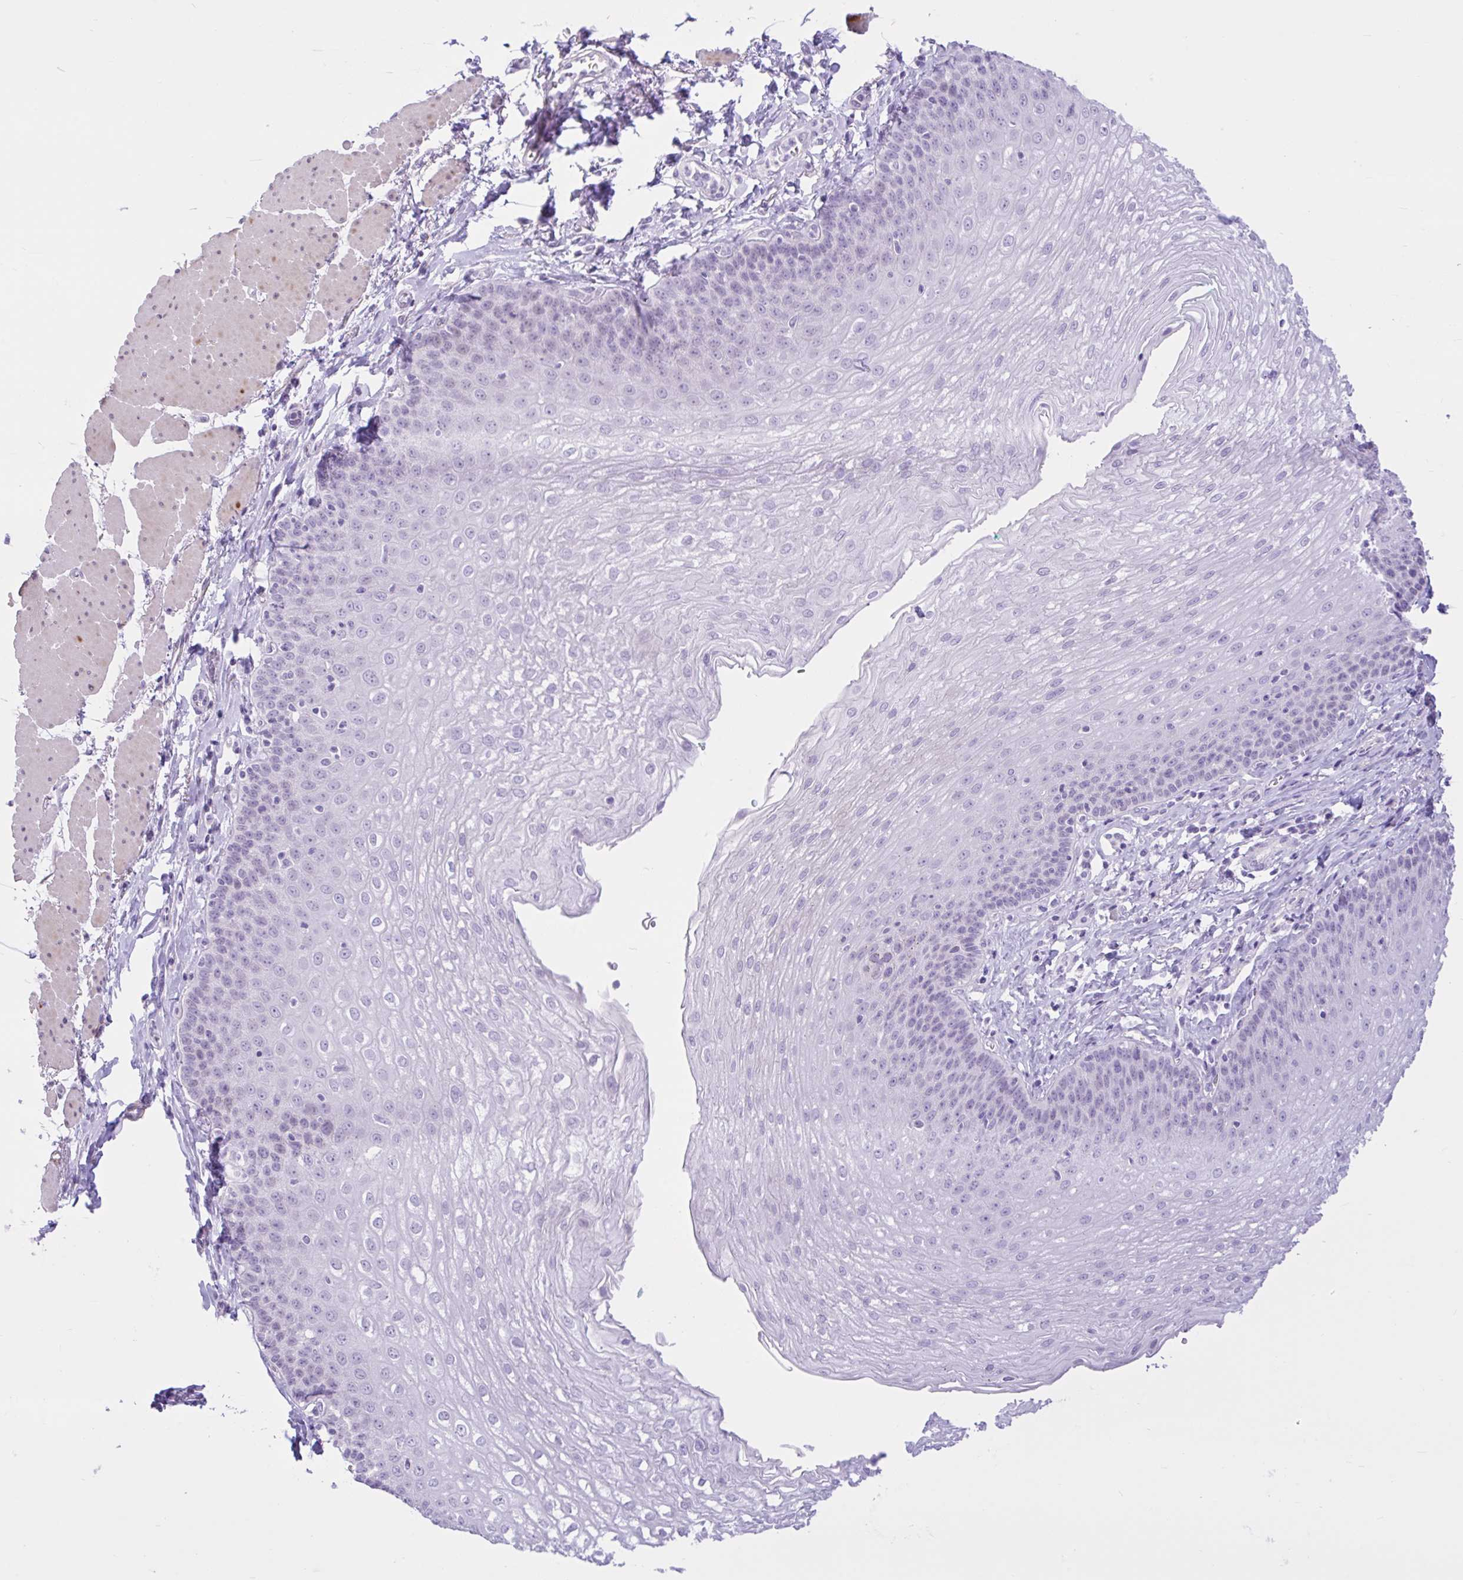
{"staining": {"intensity": "negative", "quantity": "none", "location": "none"}, "tissue": "esophagus", "cell_type": "Squamous epithelial cells", "image_type": "normal", "snomed": [{"axis": "morphology", "description": "Normal tissue, NOS"}, {"axis": "topography", "description": "Esophagus"}], "caption": "This is an immunohistochemistry (IHC) micrograph of unremarkable human esophagus. There is no staining in squamous epithelial cells.", "gene": "REEP1", "patient": {"sex": "female", "age": 81}}